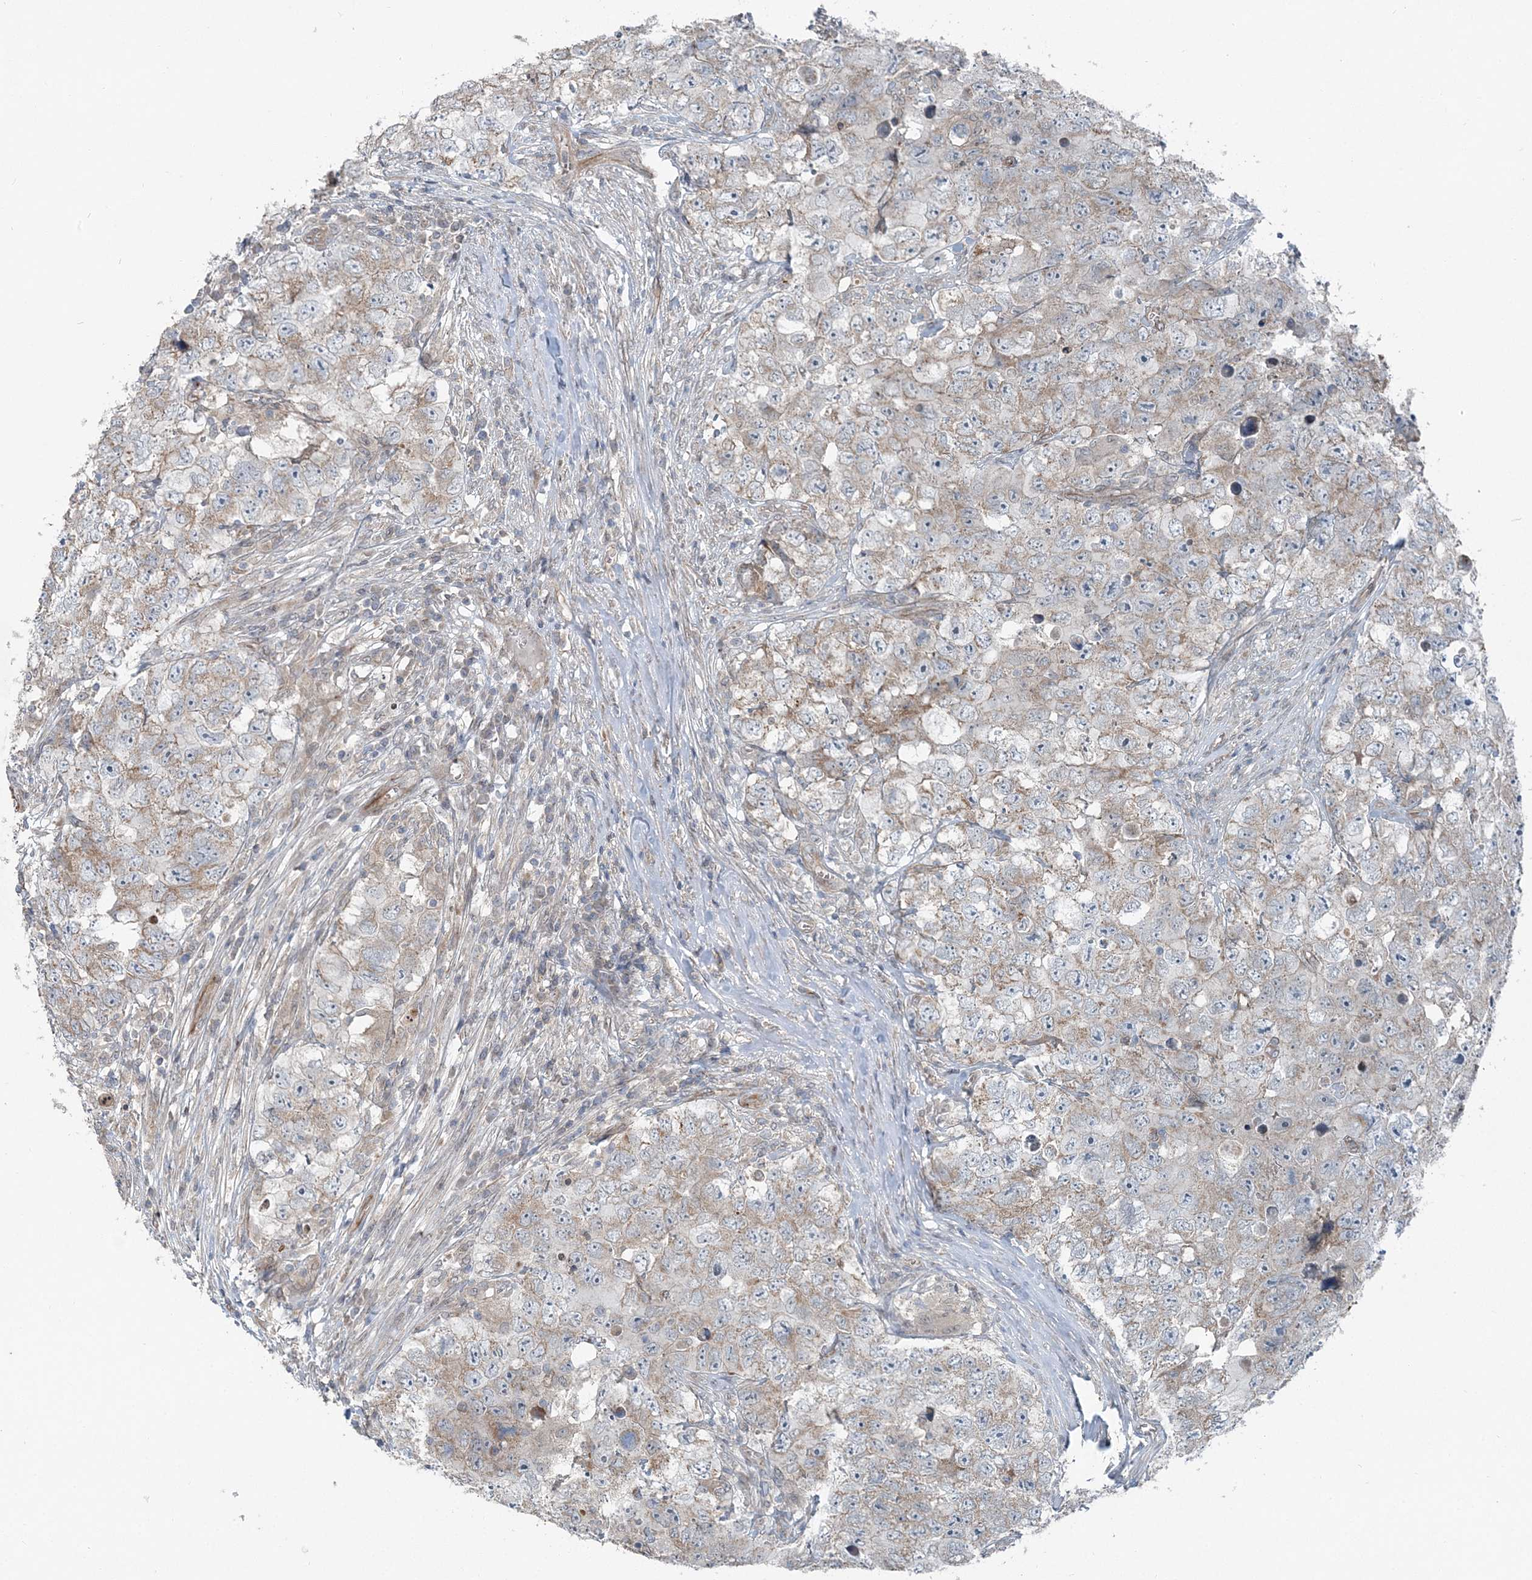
{"staining": {"intensity": "moderate", "quantity": "25%-75%", "location": "cytoplasmic/membranous"}, "tissue": "testis cancer", "cell_type": "Tumor cells", "image_type": "cancer", "snomed": [{"axis": "morphology", "description": "Seminoma, NOS"}, {"axis": "morphology", "description": "Carcinoma, Embryonal, NOS"}, {"axis": "topography", "description": "Testis"}], "caption": "Seminoma (testis) was stained to show a protein in brown. There is medium levels of moderate cytoplasmic/membranous expression in about 25%-75% of tumor cells.", "gene": "FBXL17", "patient": {"sex": "male", "age": 43}}